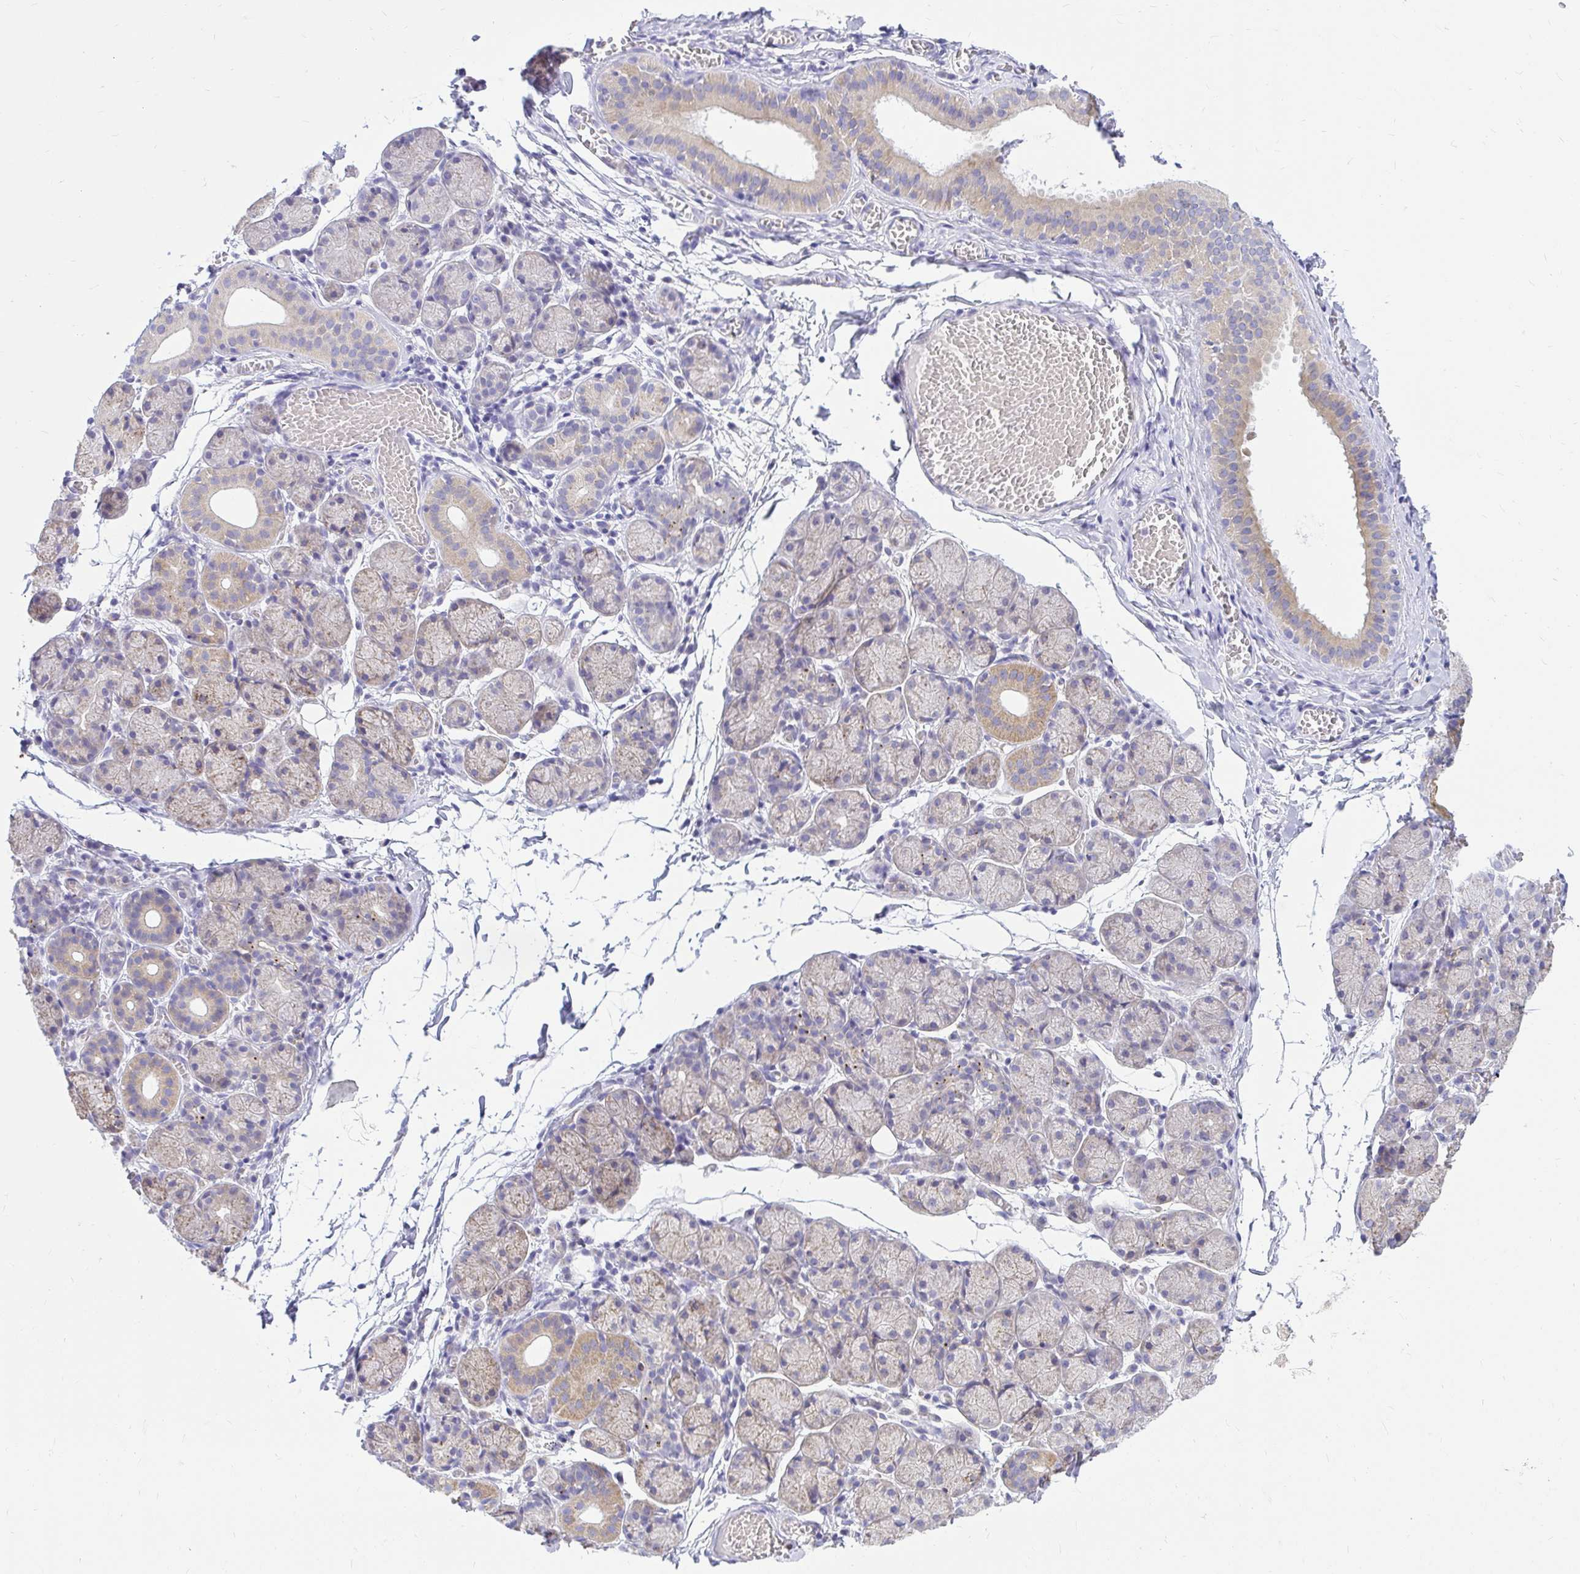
{"staining": {"intensity": "weak", "quantity": "25%-75%", "location": "cytoplasmic/membranous"}, "tissue": "salivary gland", "cell_type": "Glandular cells", "image_type": "normal", "snomed": [{"axis": "morphology", "description": "Normal tissue, NOS"}, {"axis": "topography", "description": "Salivary gland"}], "caption": "Salivary gland stained with DAB (3,3'-diaminobenzidine) IHC demonstrates low levels of weak cytoplasmic/membranous expression in approximately 25%-75% of glandular cells. (DAB = brown stain, brightfield microscopy at high magnification).", "gene": "PKN3", "patient": {"sex": "female", "age": 24}}